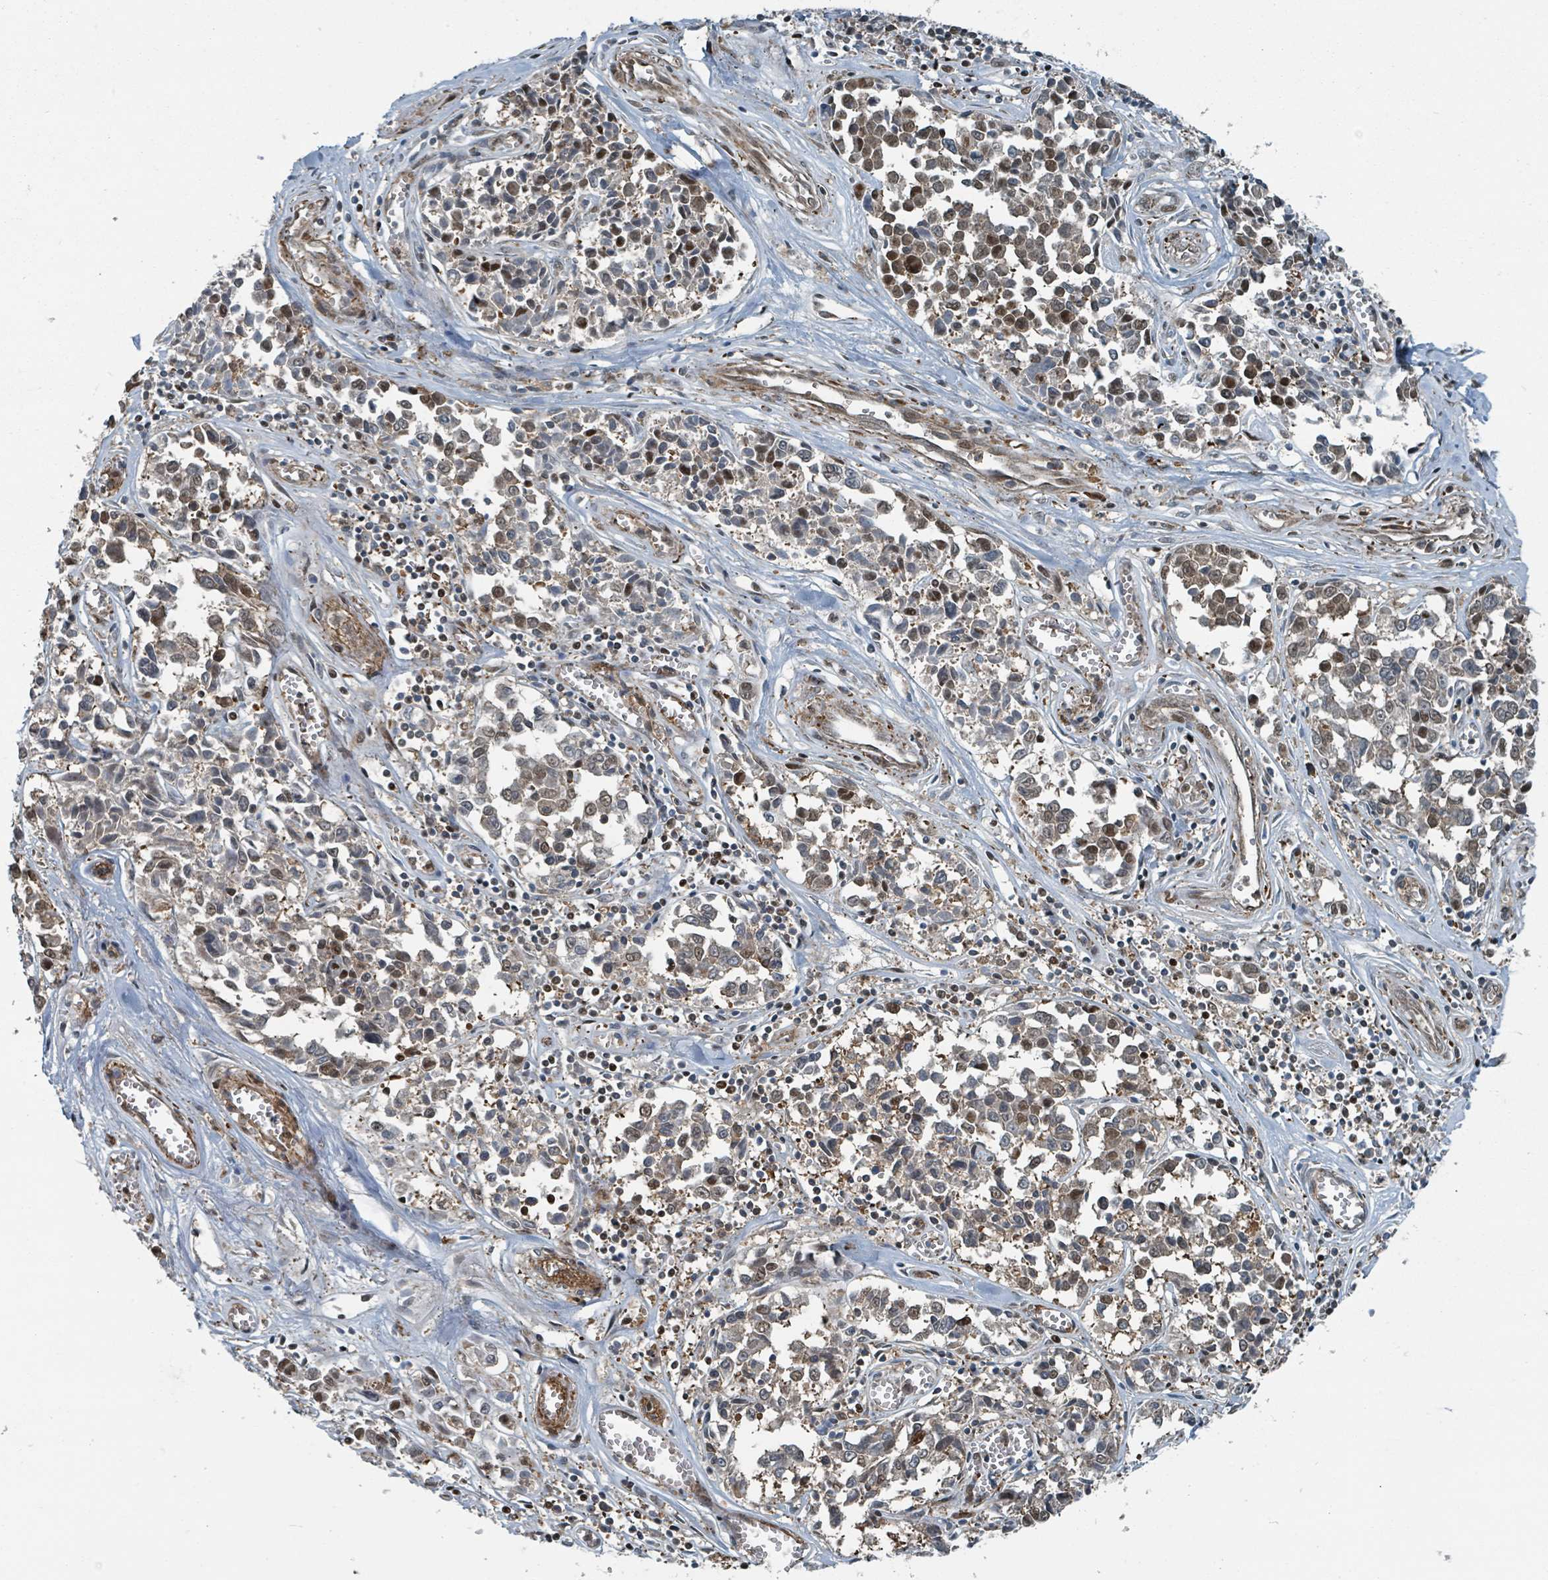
{"staining": {"intensity": "moderate", "quantity": "<25%", "location": "nuclear"}, "tissue": "melanoma", "cell_type": "Tumor cells", "image_type": "cancer", "snomed": [{"axis": "morphology", "description": "Malignant melanoma, NOS"}, {"axis": "topography", "description": "Skin"}], "caption": "An immunohistochemistry histopathology image of neoplastic tissue is shown. Protein staining in brown labels moderate nuclear positivity in melanoma within tumor cells. (DAB (3,3'-diaminobenzidine) = brown stain, brightfield microscopy at high magnification).", "gene": "RHPN2", "patient": {"sex": "female", "age": 64}}